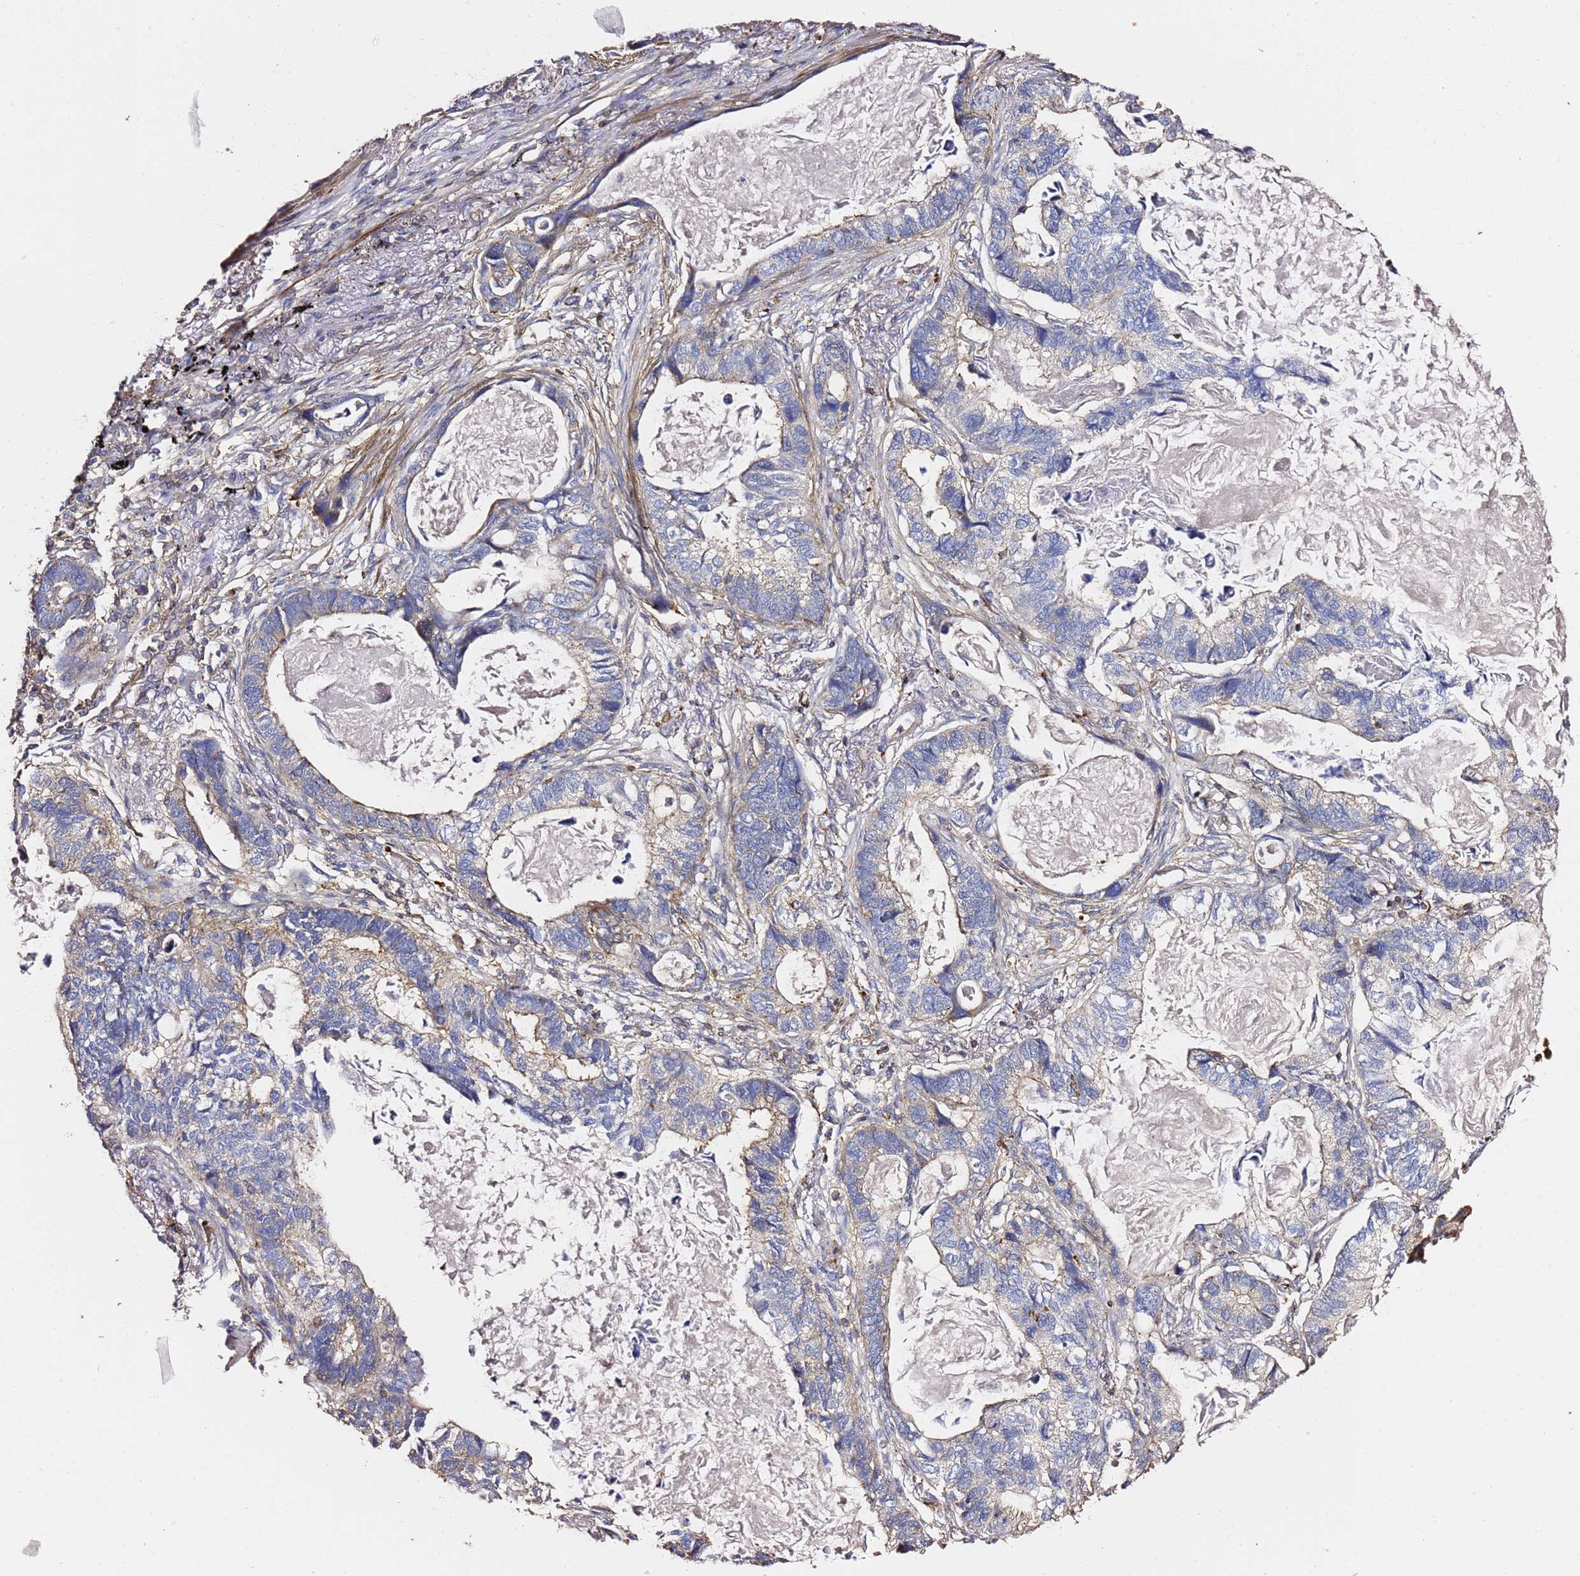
{"staining": {"intensity": "weak", "quantity": "<25%", "location": "cytoplasmic/membranous"}, "tissue": "lung cancer", "cell_type": "Tumor cells", "image_type": "cancer", "snomed": [{"axis": "morphology", "description": "Adenocarcinoma, NOS"}, {"axis": "topography", "description": "Lung"}], "caption": "This is a histopathology image of immunohistochemistry (IHC) staining of lung cancer, which shows no staining in tumor cells.", "gene": "ZFP36L2", "patient": {"sex": "male", "age": 67}}